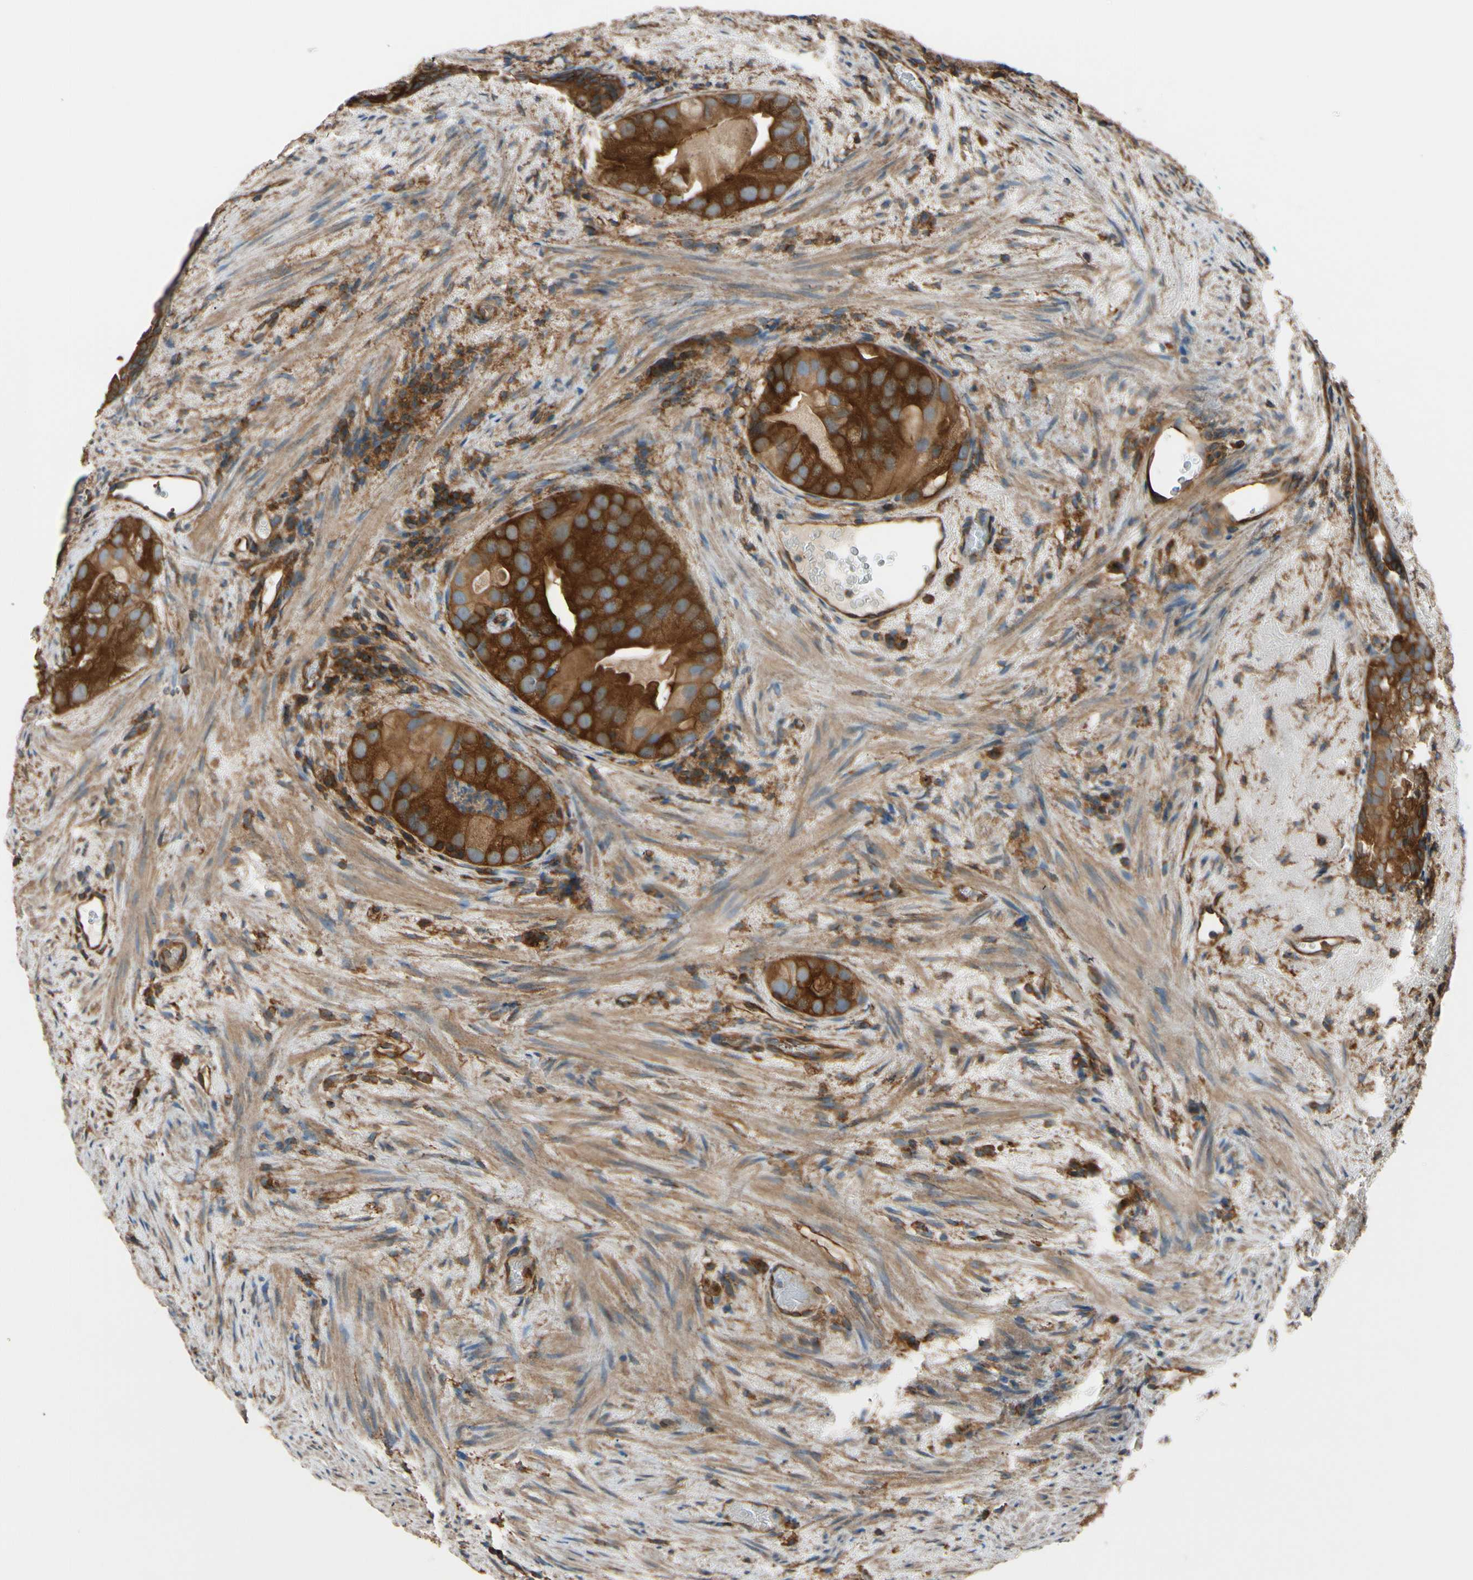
{"staining": {"intensity": "moderate", "quantity": ">75%", "location": "cytoplasmic/membranous"}, "tissue": "prostate cancer", "cell_type": "Tumor cells", "image_type": "cancer", "snomed": [{"axis": "morphology", "description": "Adenocarcinoma, High grade"}, {"axis": "topography", "description": "Prostate"}], "caption": "A high-resolution image shows immunohistochemistry (IHC) staining of prostate cancer (adenocarcinoma (high-grade)), which demonstrates moderate cytoplasmic/membranous positivity in approximately >75% of tumor cells.", "gene": "EPS15", "patient": {"sex": "male", "age": 66}}